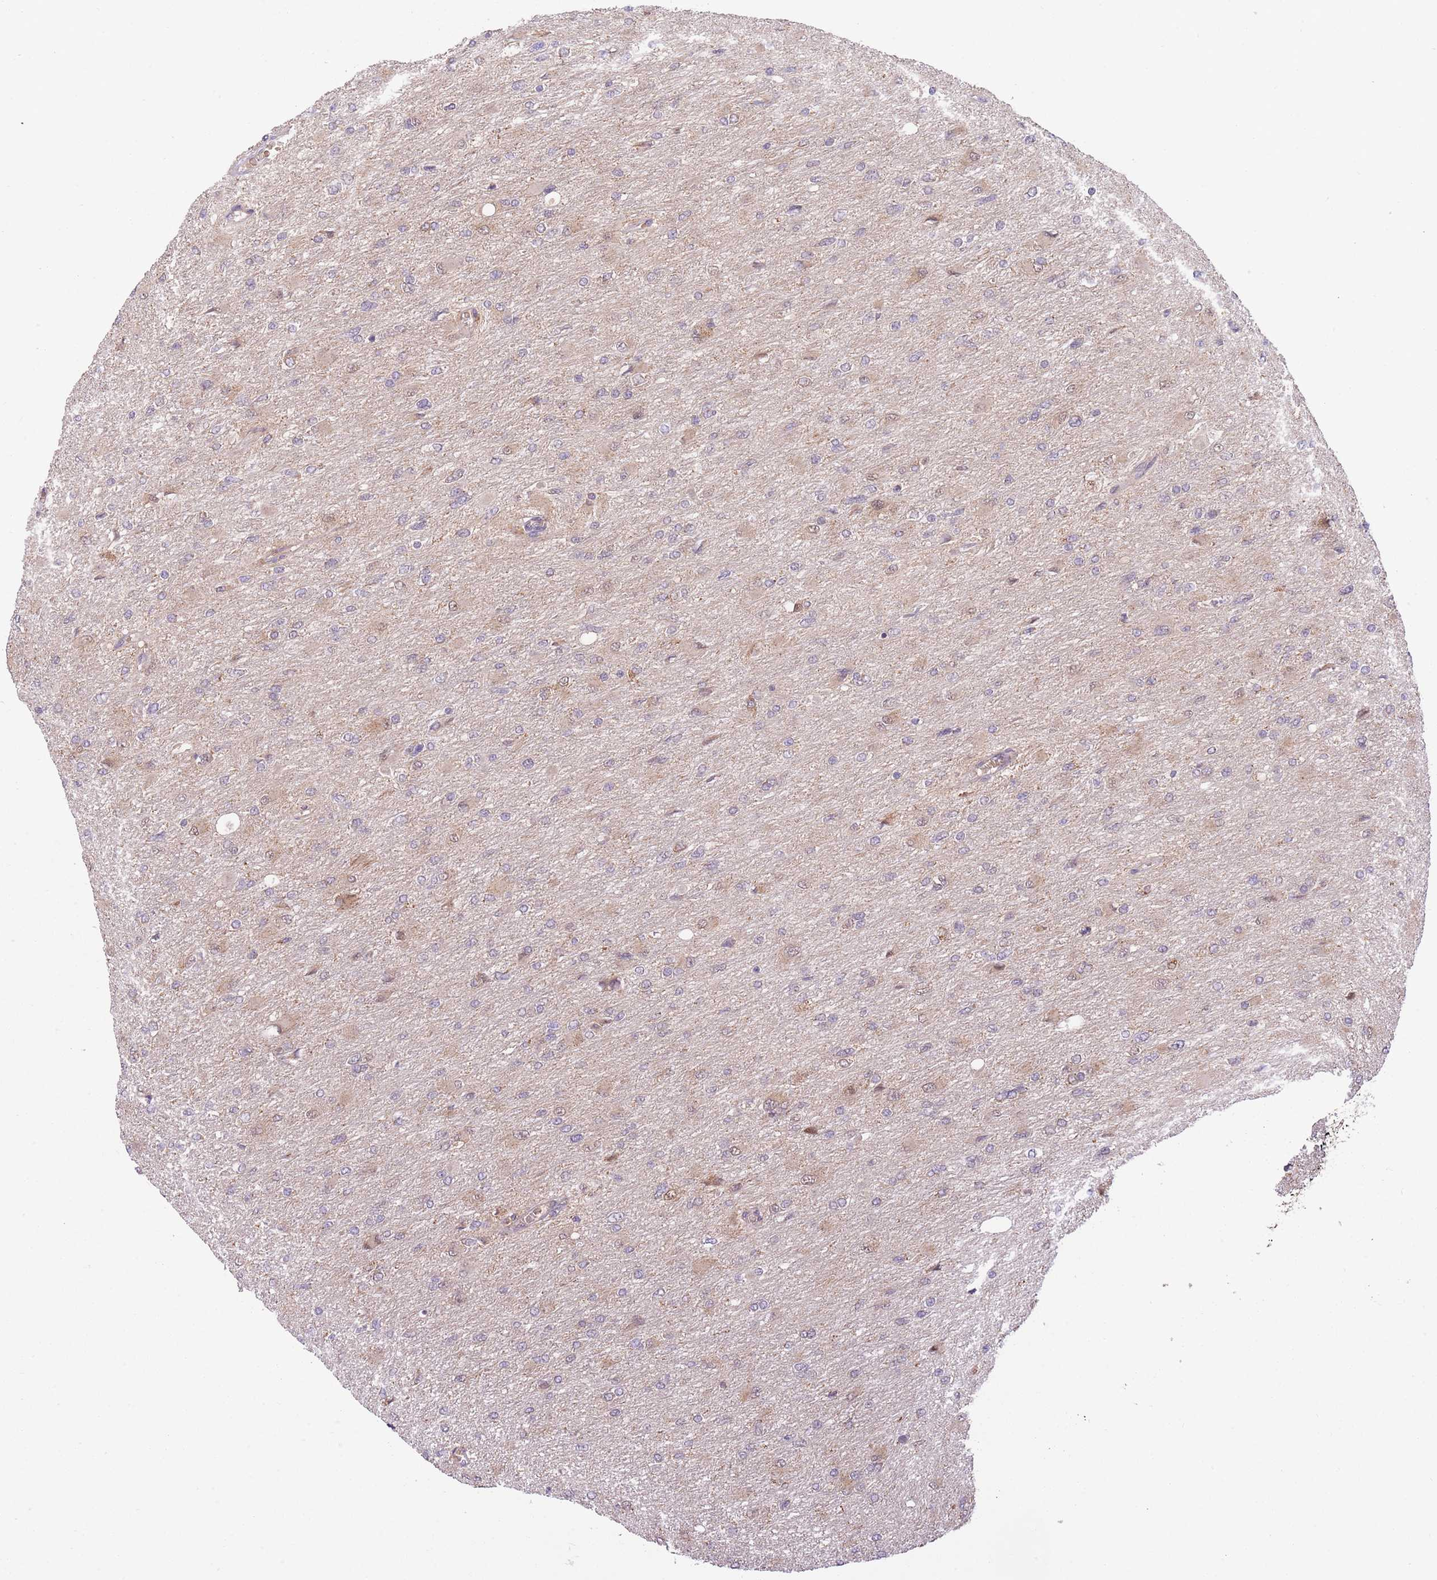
{"staining": {"intensity": "weak", "quantity": "25%-75%", "location": "cytoplasmic/membranous"}, "tissue": "glioma", "cell_type": "Tumor cells", "image_type": "cancer", "snomed": [{"axis": "morphology", "description": "Glioma, malignant, High grade"}, {"axis": "topography", "description": "Cerebral cortex"}], "caption": "Protein expression analysis of glioma shows weak cytoplasmic/membranous positivity in approximately 25%-75% of tumor cells. The staining was performed using DAB to visualize the protein expression in brown, while the nuclei were stained in blue with hematoxylin (Magnification: 20x).", "gene": "POLR3F", "patient": {"sex": "female", "age": 36}}